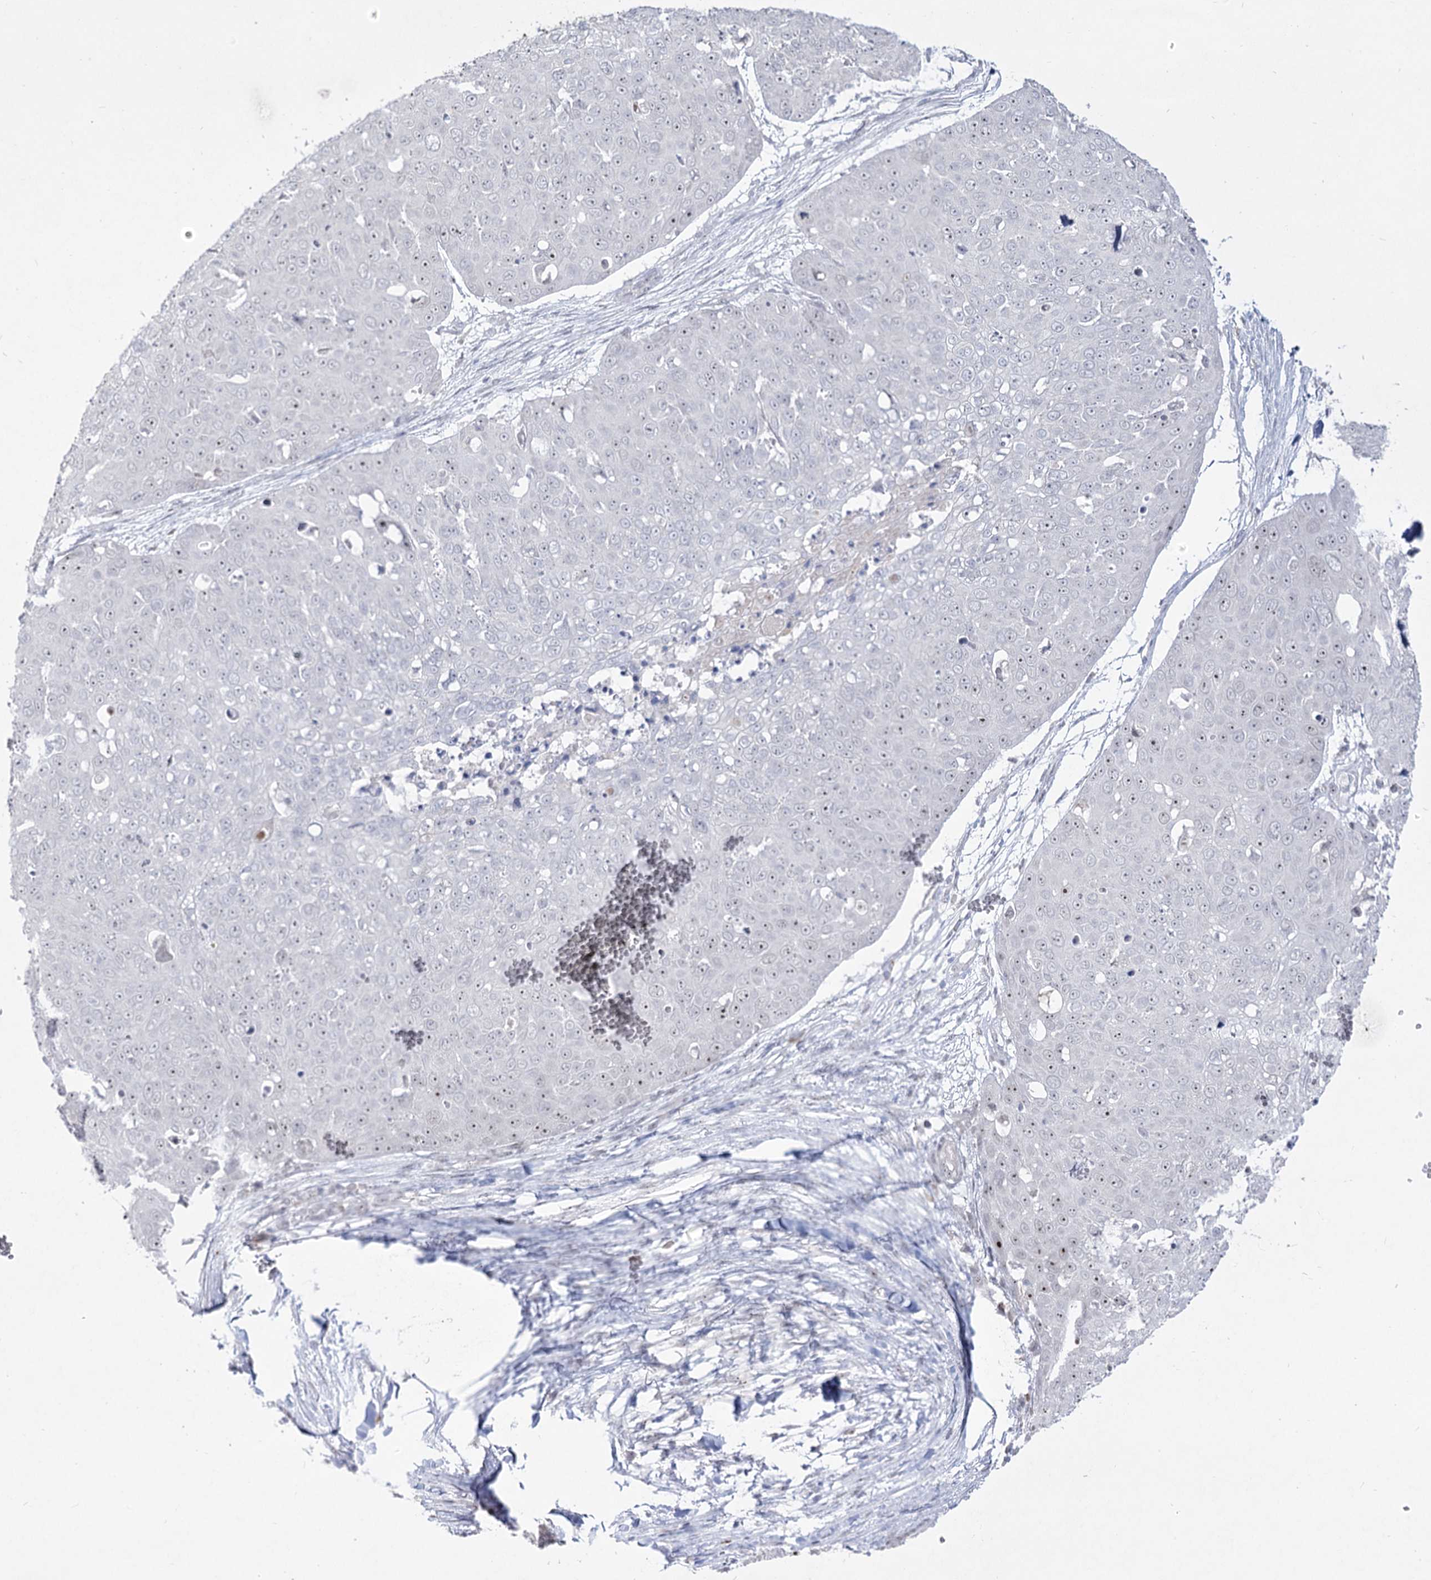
{"staining": {"intensity": "negative", "quantity": "none", "location": "none"}, "tissue": "skin cancer", "cell_type": "Tumor cells", "image_type": "cancer", "snomed": [{"axis": "morphology", "description": "Squamous cell carcinoma, NOS"}, {"axis": "topography", "description": "Skin"}], "caption": "This is an IHC micrograph of human skin cancer. There is no staining in tumor cells.", "gene": "DDX50", "patient": {"sex": "male", "age": 71}}